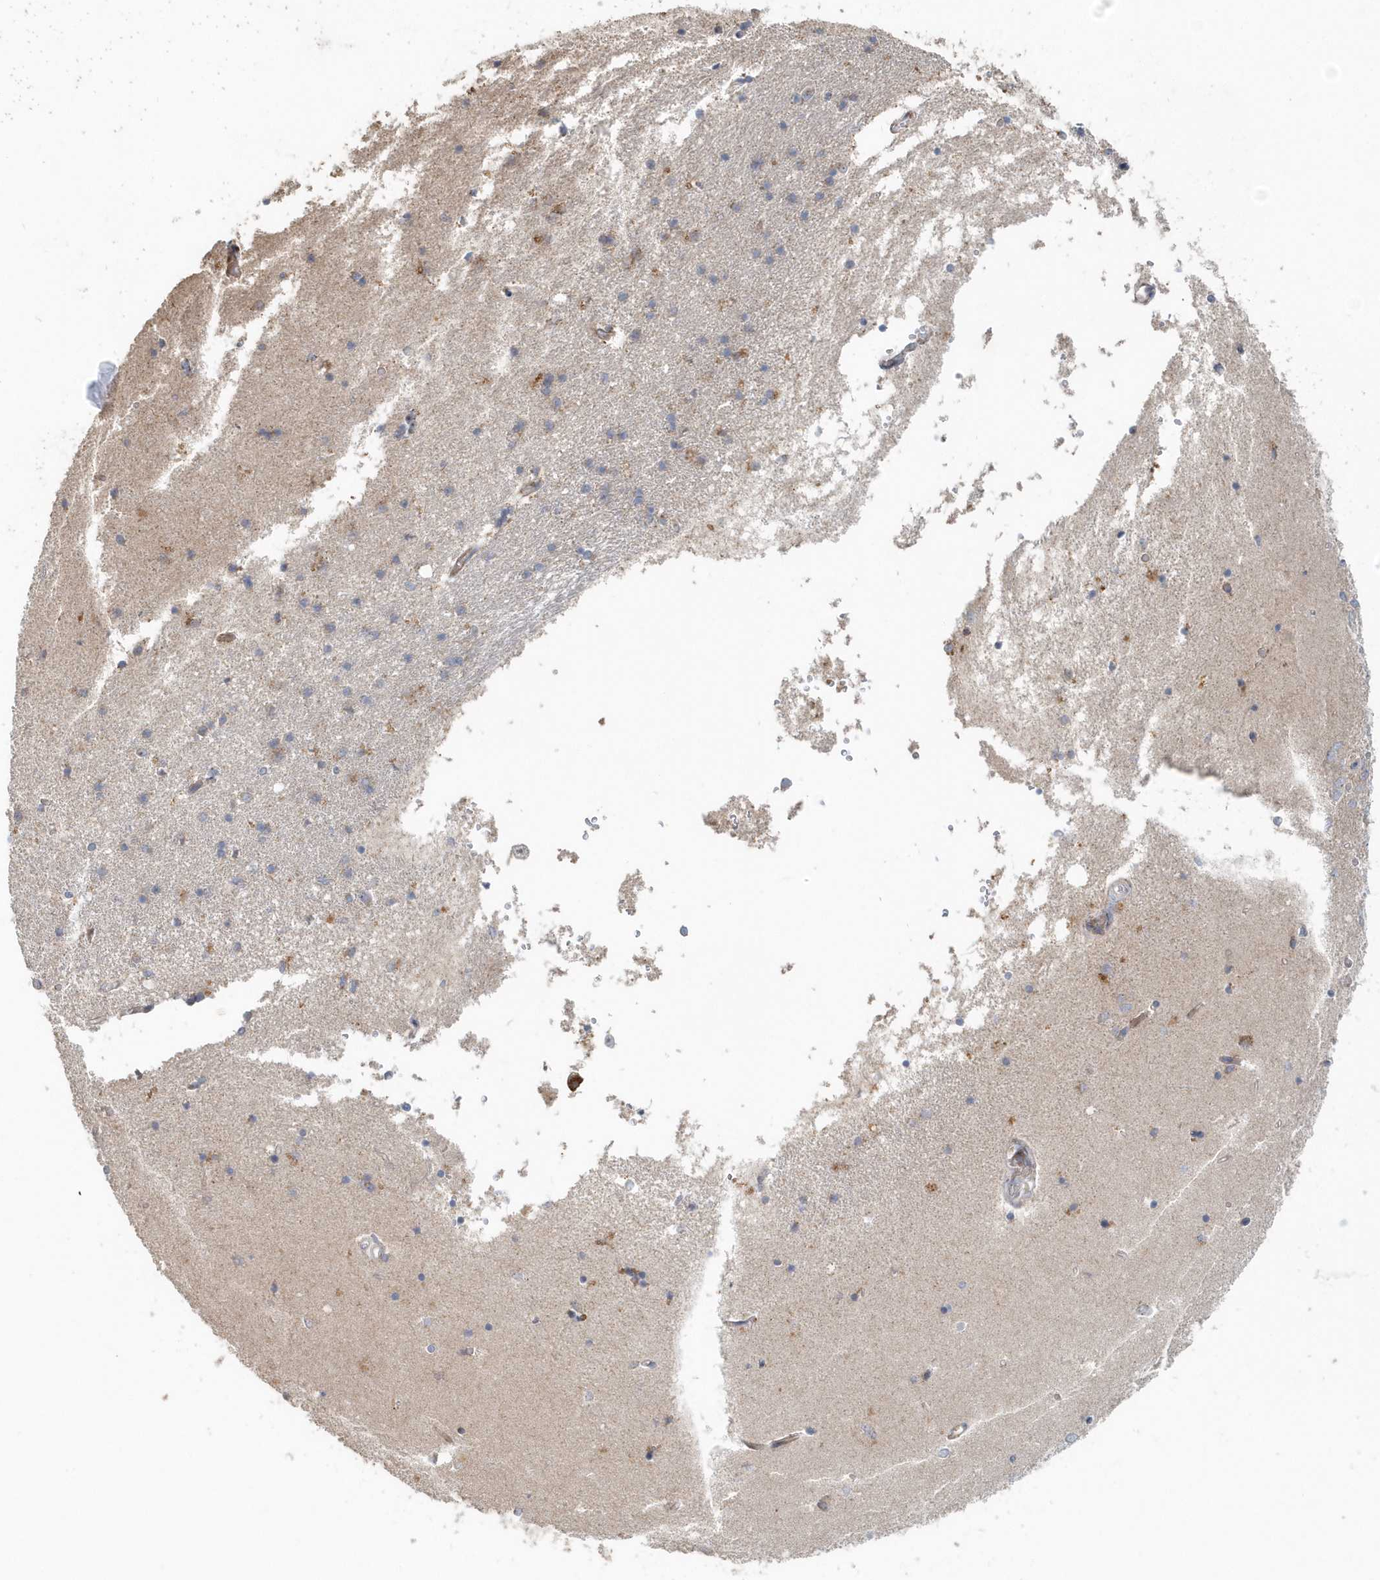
{"staining": {"intensity": "weak", "quantity": "<25%", "location": "cytoplasmic/membranous"}, "tissue": "hippocampus", "cell_type": "Glial cells", "image_type": "normal", "snomed": [{"axis": "morphology", "description": "Normal tissue, NOS"}, {"axis": "topography", "description": "Hippocampus"}], "caption": "Immunohistochemistry micrograph of unremarkable human hippocampus stained for a protein (brown), which reveals no staining in glial cells.", "gene": "MMUT", "patient": {"sex": "male", "age": 45}}